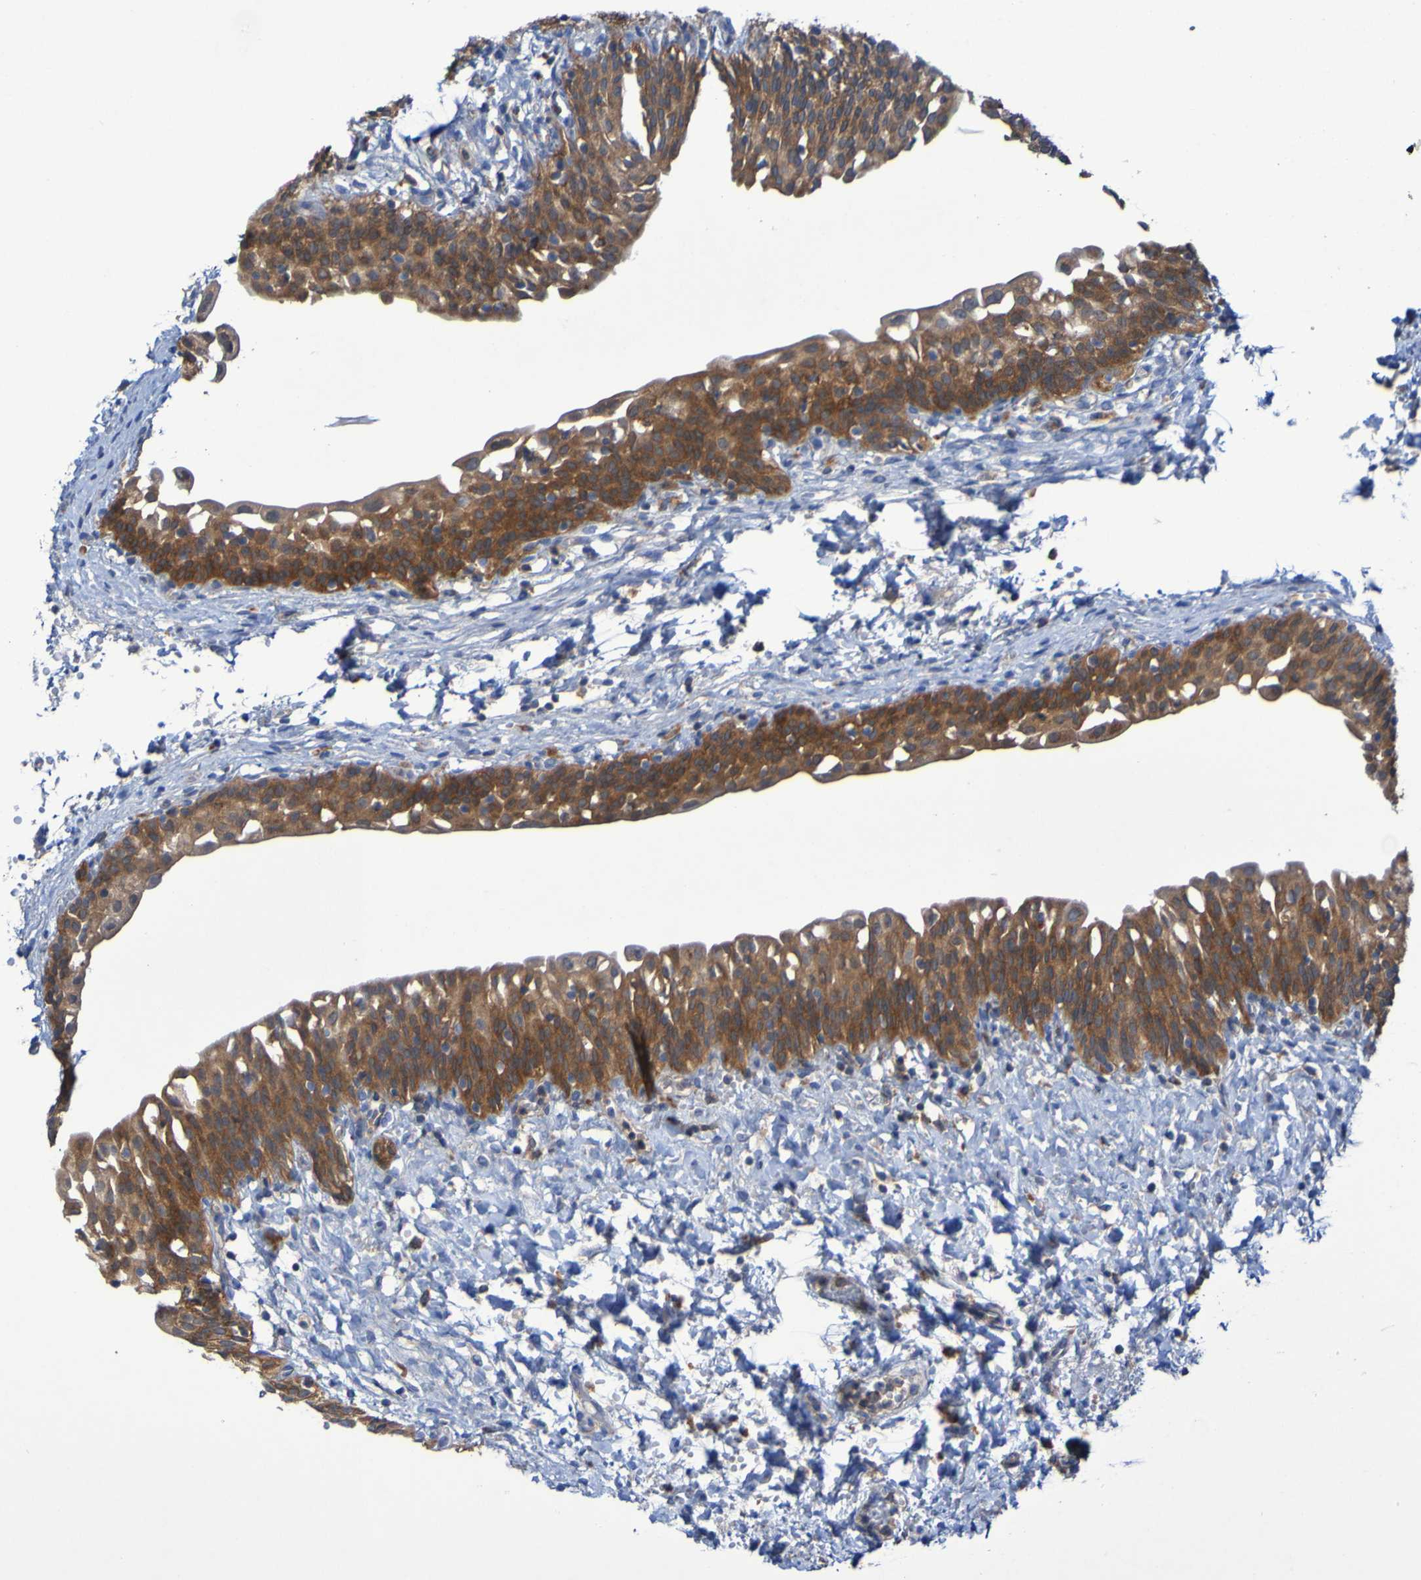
{"staining": {"intensity": "strong", "quantity": ">75%", "location": "cytoplasmic/membranous"}, "tissue": "urinary bladder", "cell_type": "Urothelial cells", "image_type": "normal", "snomed": [{"axis": "morphology", "description": "Normal tissue, NOS"}, {"axis": "topography", "description": "Urinary bladder"}], "caption": "Strong cytoplasmic/membranous positivity for a protein is identified in about >75% of urothelial cells of benign urinary bladder using IHC.", "gene": "ARHGEF16", "patient": {"sex": "male", "age": 55}}